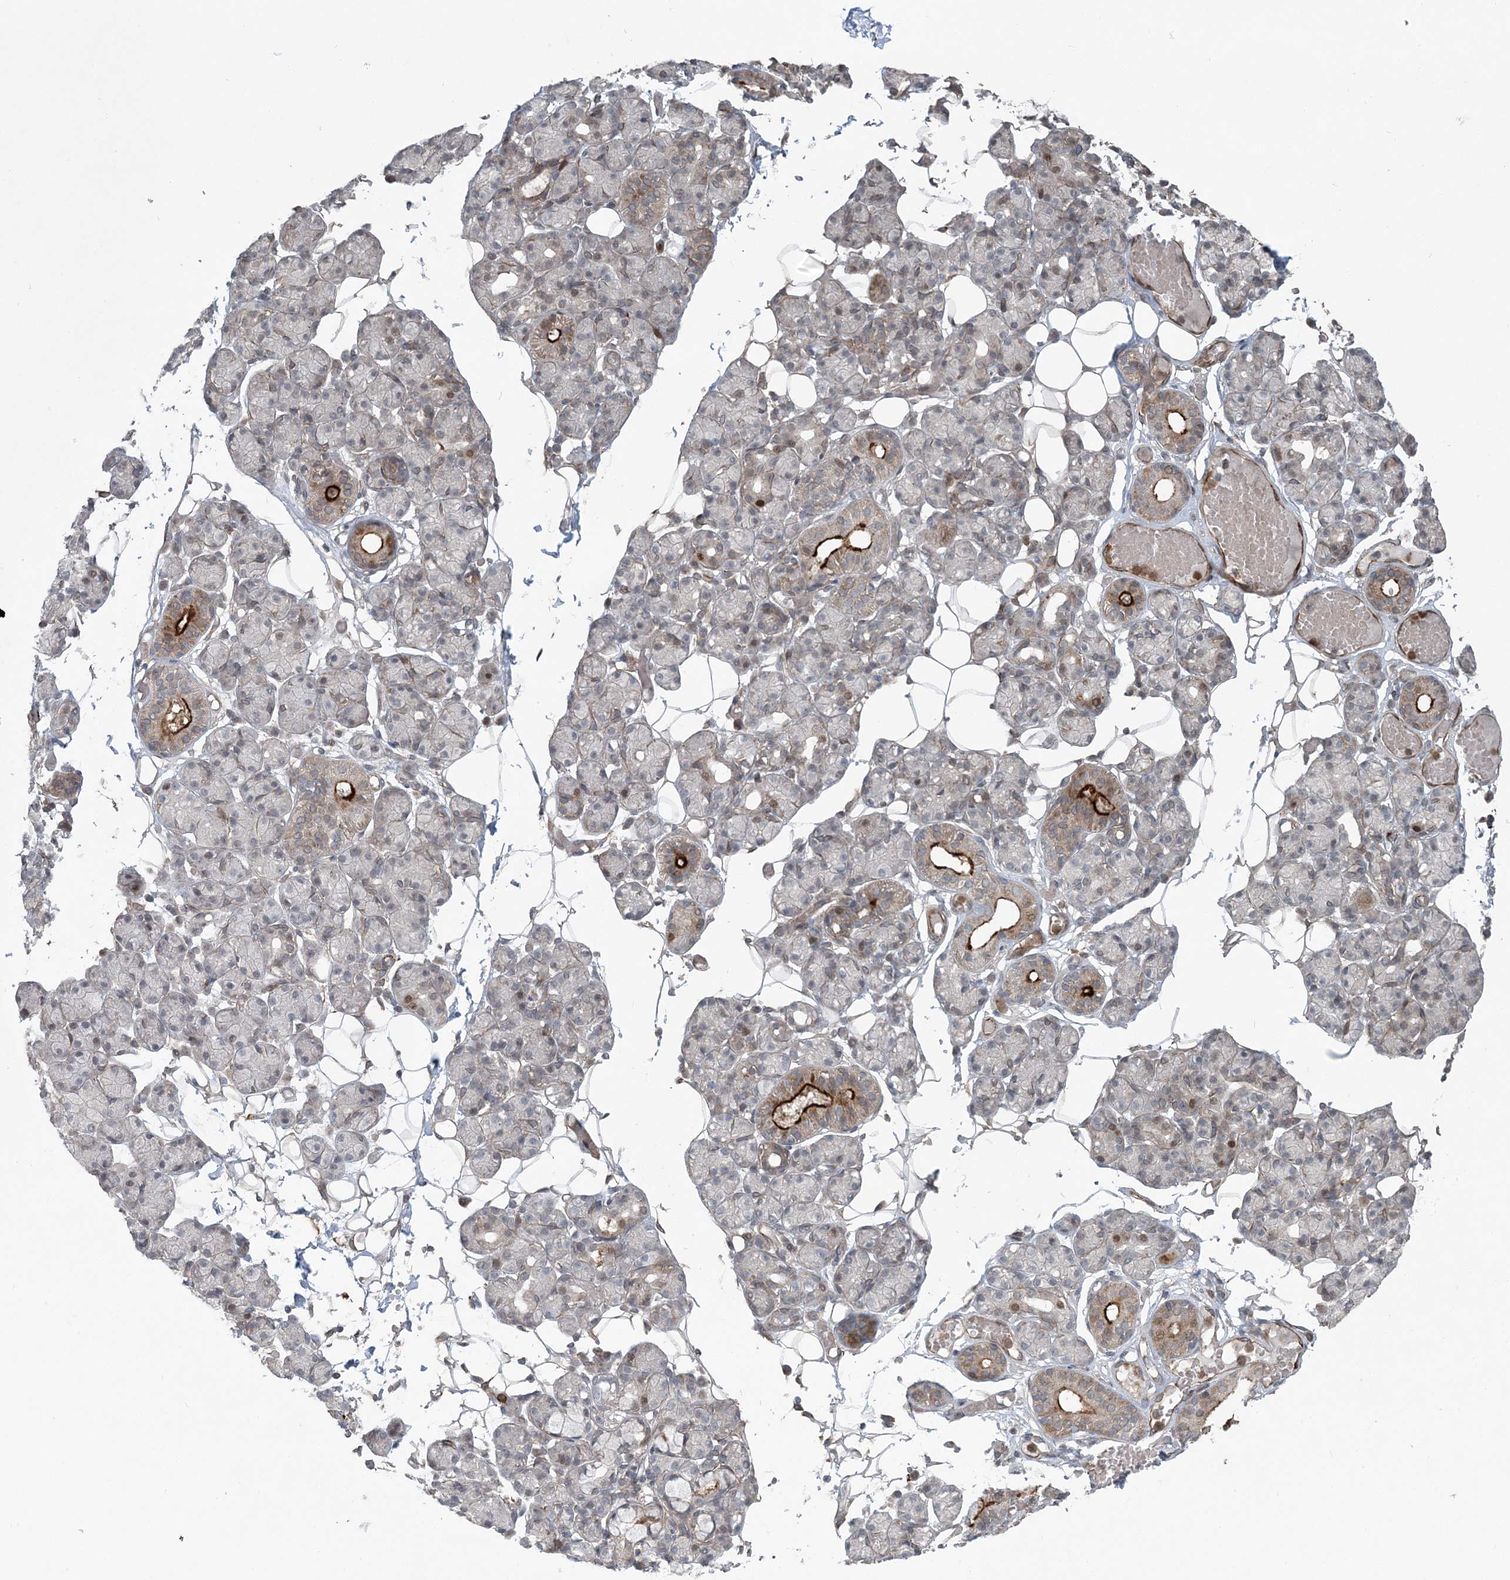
{"staining": {"intensity": "moderate", "quantity": "<25%", "location": "cytoplasmic/membranous"}, "tissue": "salivary gland", "cell_type": "Glandular cells", "image_type": "normal", "snomed": [{"axis": "morphology", "description": "Normal tissue, NOS"}, {"axis": "topography", "description": "Salivary gland"}], "caption": "A photomicrograph of salivary gland stained for a protein shows moderate cytoplasmic/membranous brown staining in glandular cells. Using DAB (3,3'-diaminobenzidine) (brown) and hematoxylin (blue) stains, captured at high magnification using brightfield microscopy.", "gene": "FBXL17", "patient": {"sex": "male", "age": 63}}